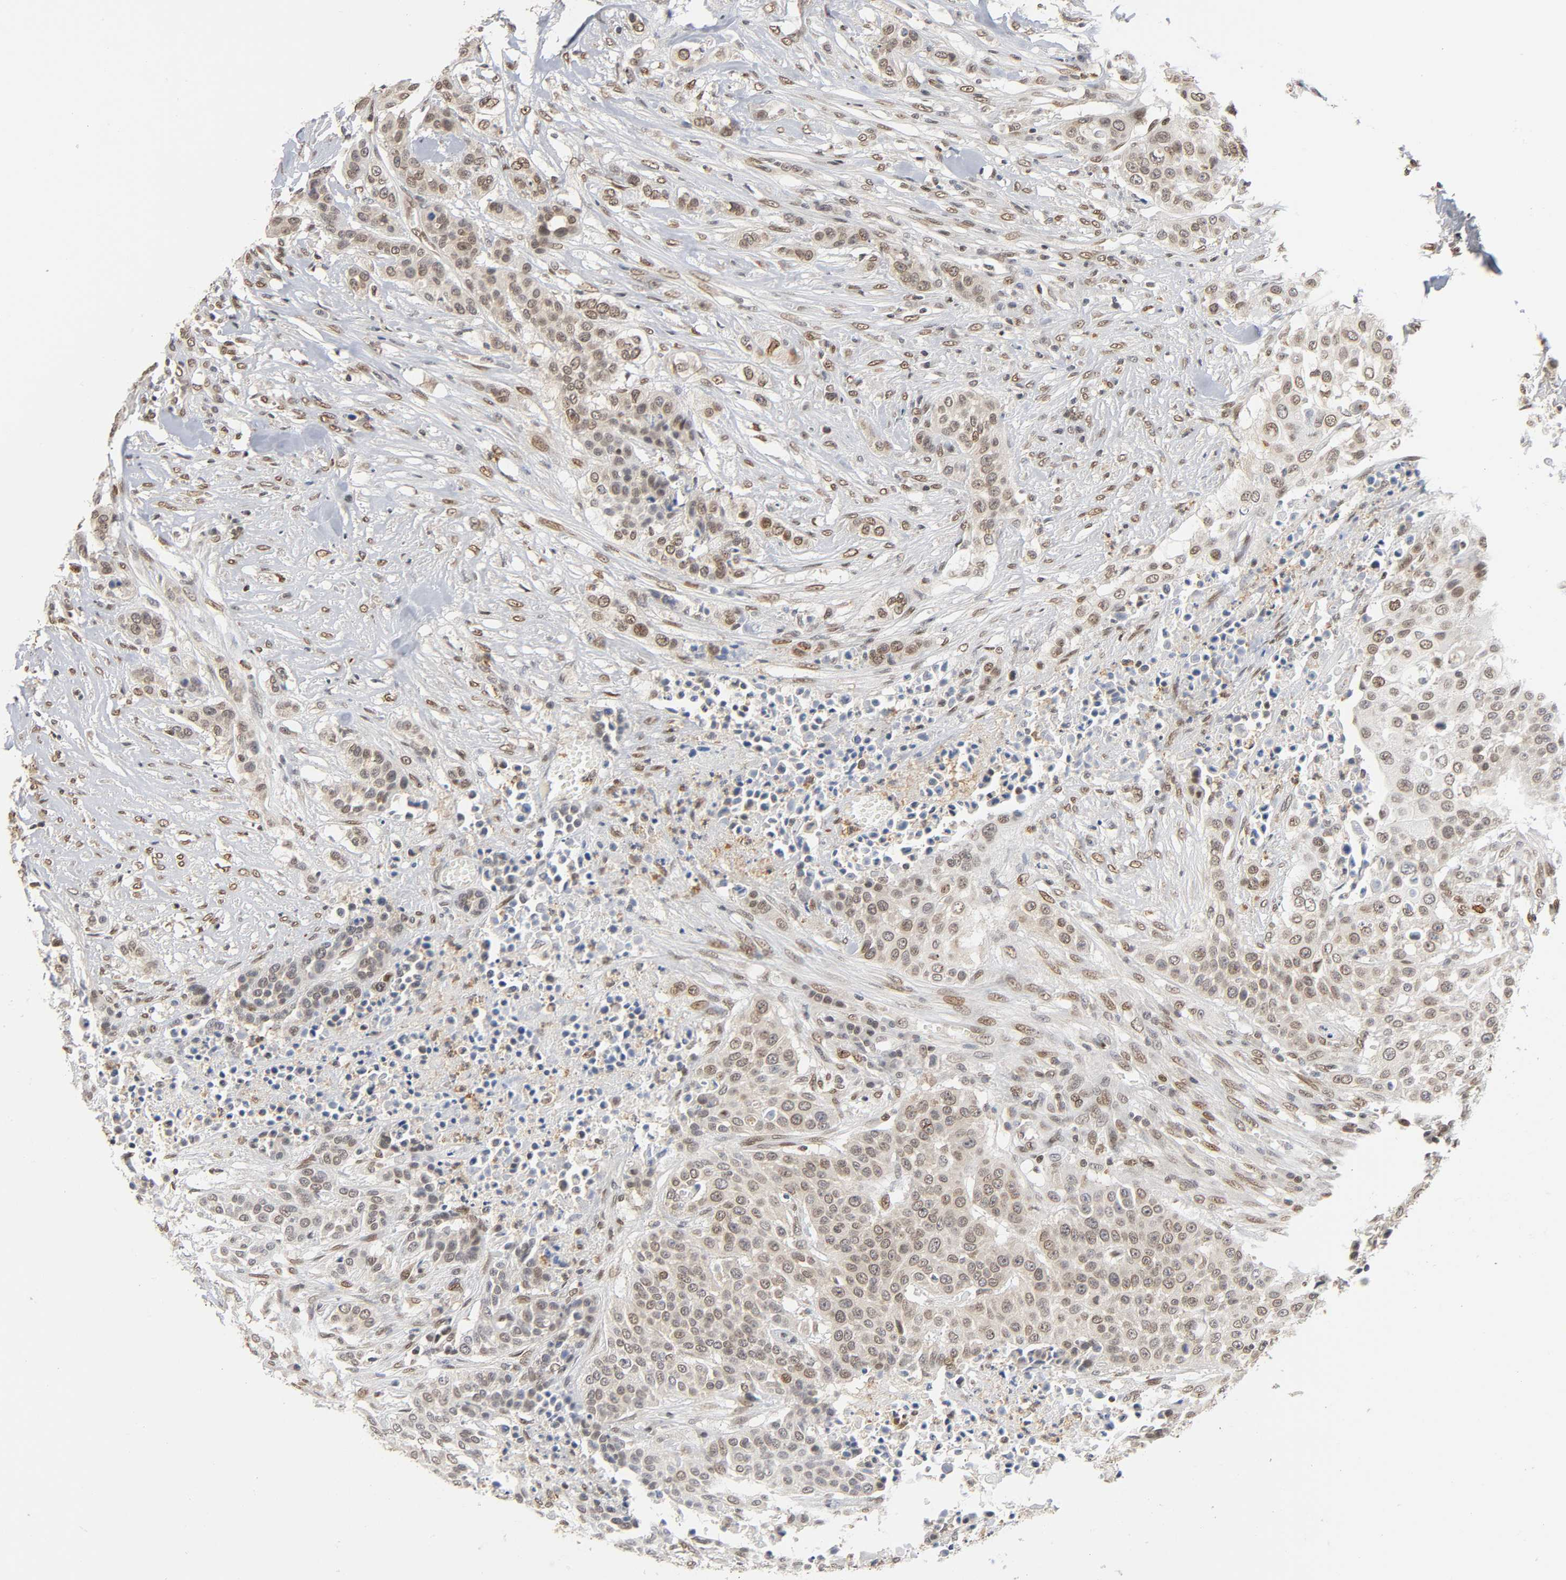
{"staining": {"intensity": "weak", "quantity": ">75%", "location": "nuclear"}, "tissue": "urothelial cancer", "cell_type": "Tumor cells", "image_type": "cancer", "snomed": [{"axis": "morphology", "description": "Urothelial carcinoma, High grade"}, {"axis": "topography", "description": "Urinary bladder"}], "caption": "Immunohistochemistry micrograph of neoplastic tissue: urothelial cancer stained using IHC shows low levels of weak protein expression localized specifically in the nuclear of tumor cells, appearing as a nuclear brown color.", "gene": "SUMO1", "patient": {"sex": "male", "age": 74}}